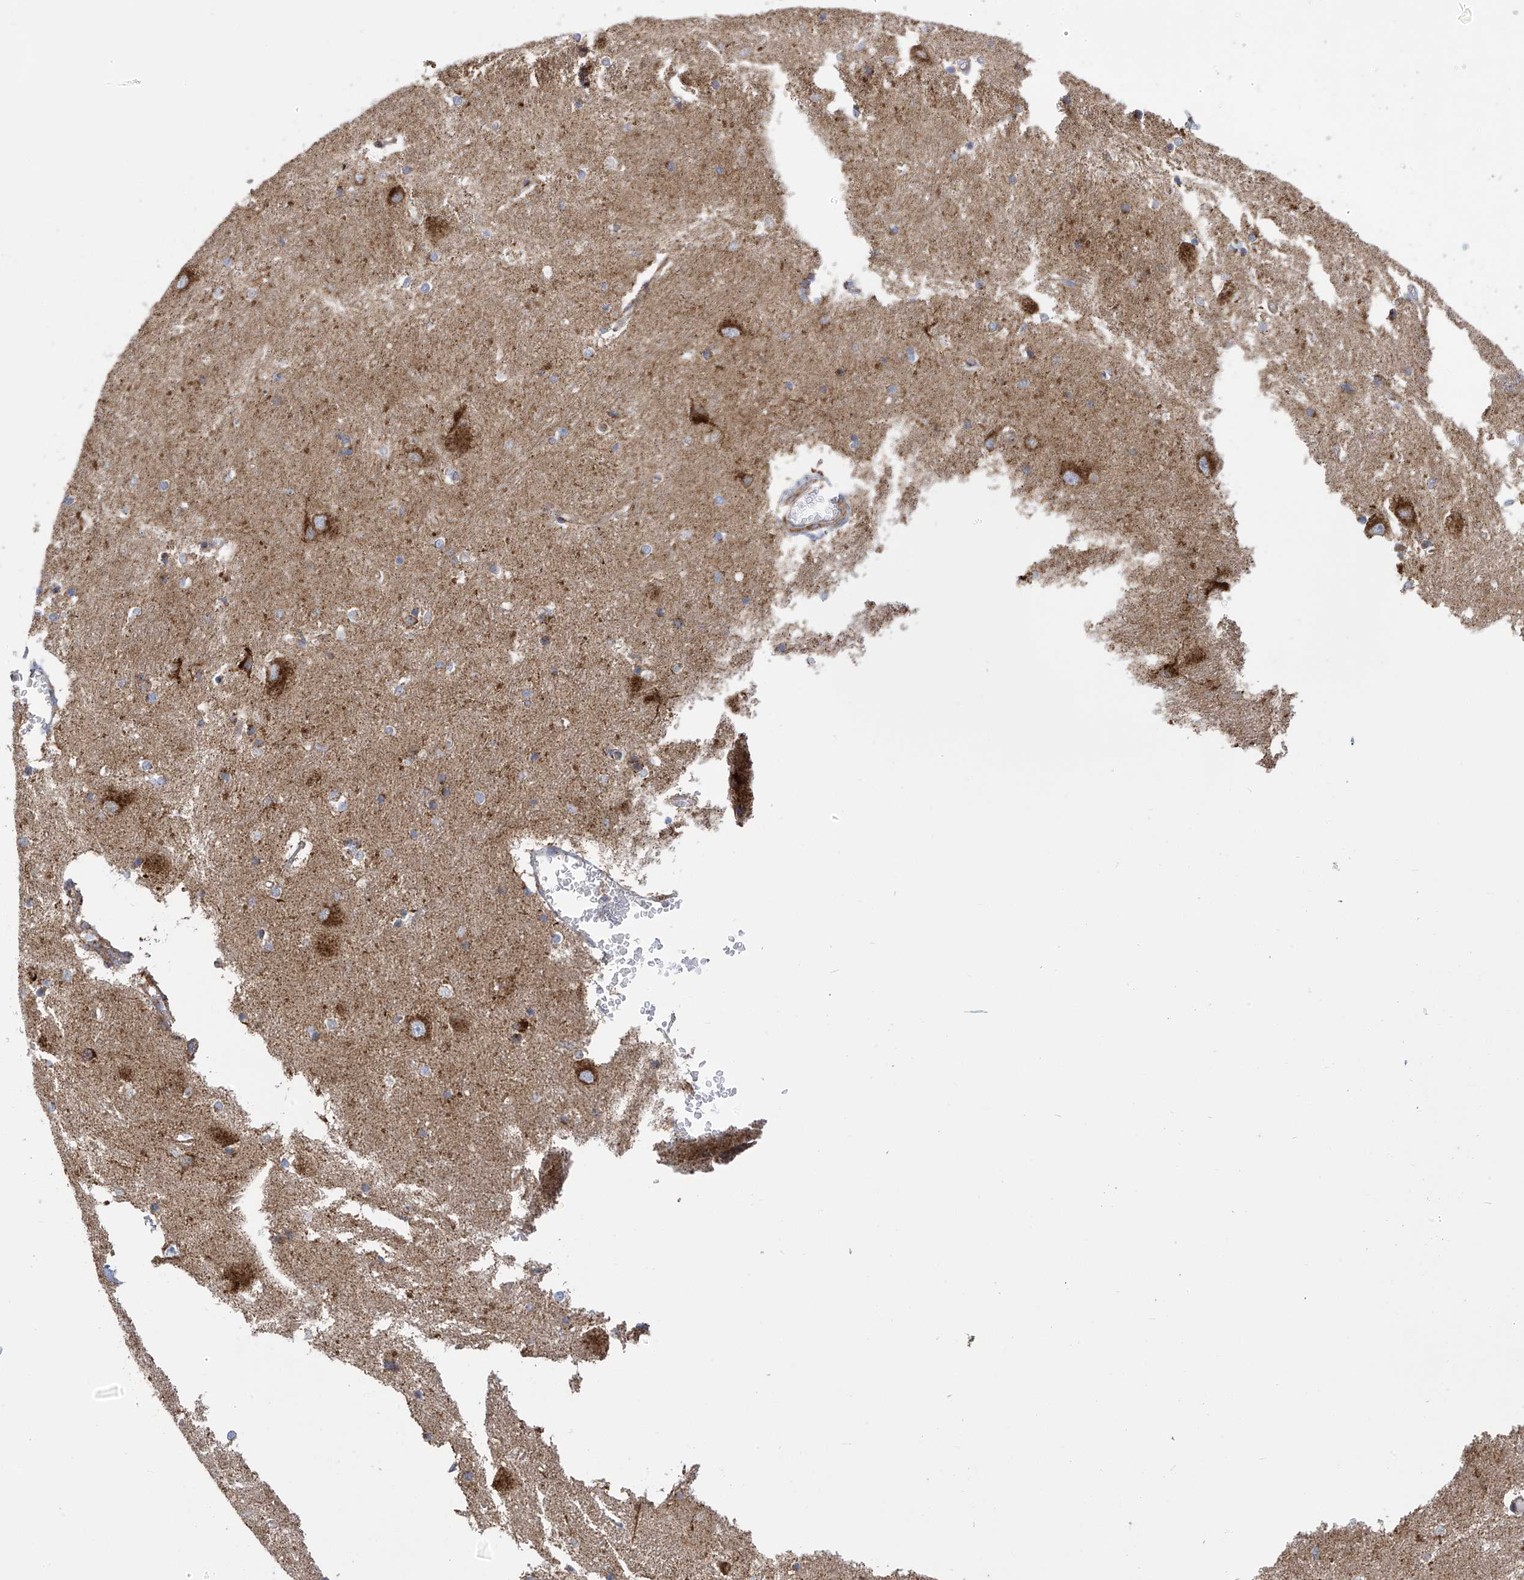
{"staining": {"intensity": "moderate", "quantity": "<25%", "location": "cytoplasmic/membranous"}, "tissue": "caudate", "cell_type": "Glial cells", "image_type": "normal", "snomed": [{"axis": "morphology", "description": "Normal tissue, NOS"}, {"axis": "topography", "description": "Lateral ventricle wall"}], "caption": "Immunohistochemical staining of benign human caudate reveals low levels of moderate cytoplasmic/membranous expression in approximately <25% of glial cells.", "gene": "ITM2B", "patient": {"sex": "male", "age": 37}}